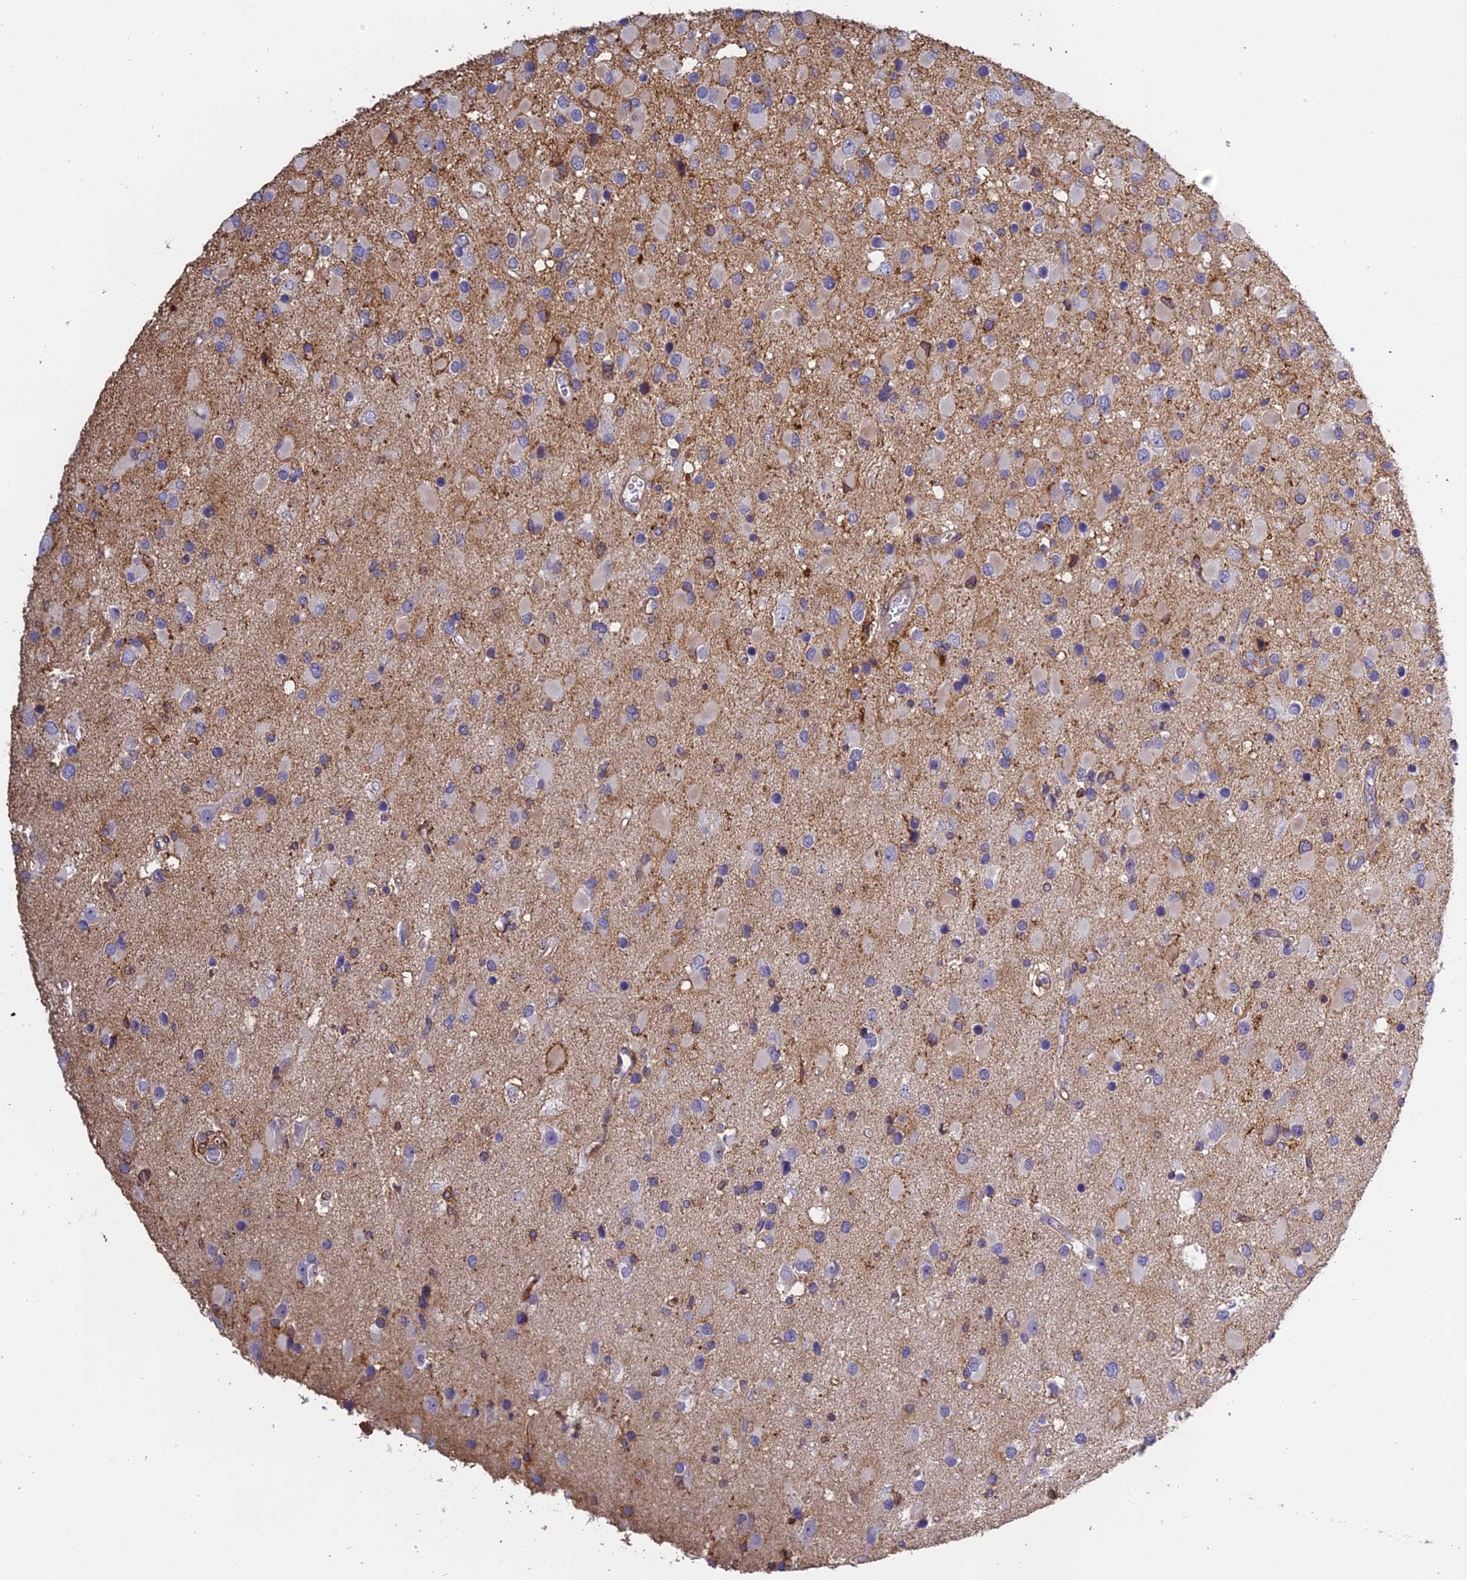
{"staining": {"intensity": "negative", "quantity": "none", "location": "none"}, "tissue": "glioma", "cell_type": "Tumor cells", "image_type": "cancer", "snomed": [{"axis": "morphology", "description": "Glioma, malignant, High grade"}, {"axis": "topography", "description": "Brain"}], "caption": "The micrograph shows no staining of tumor cells in glioma.", "gene": "TMEM255B", "patient": {"sex": "male", "age": 53}}